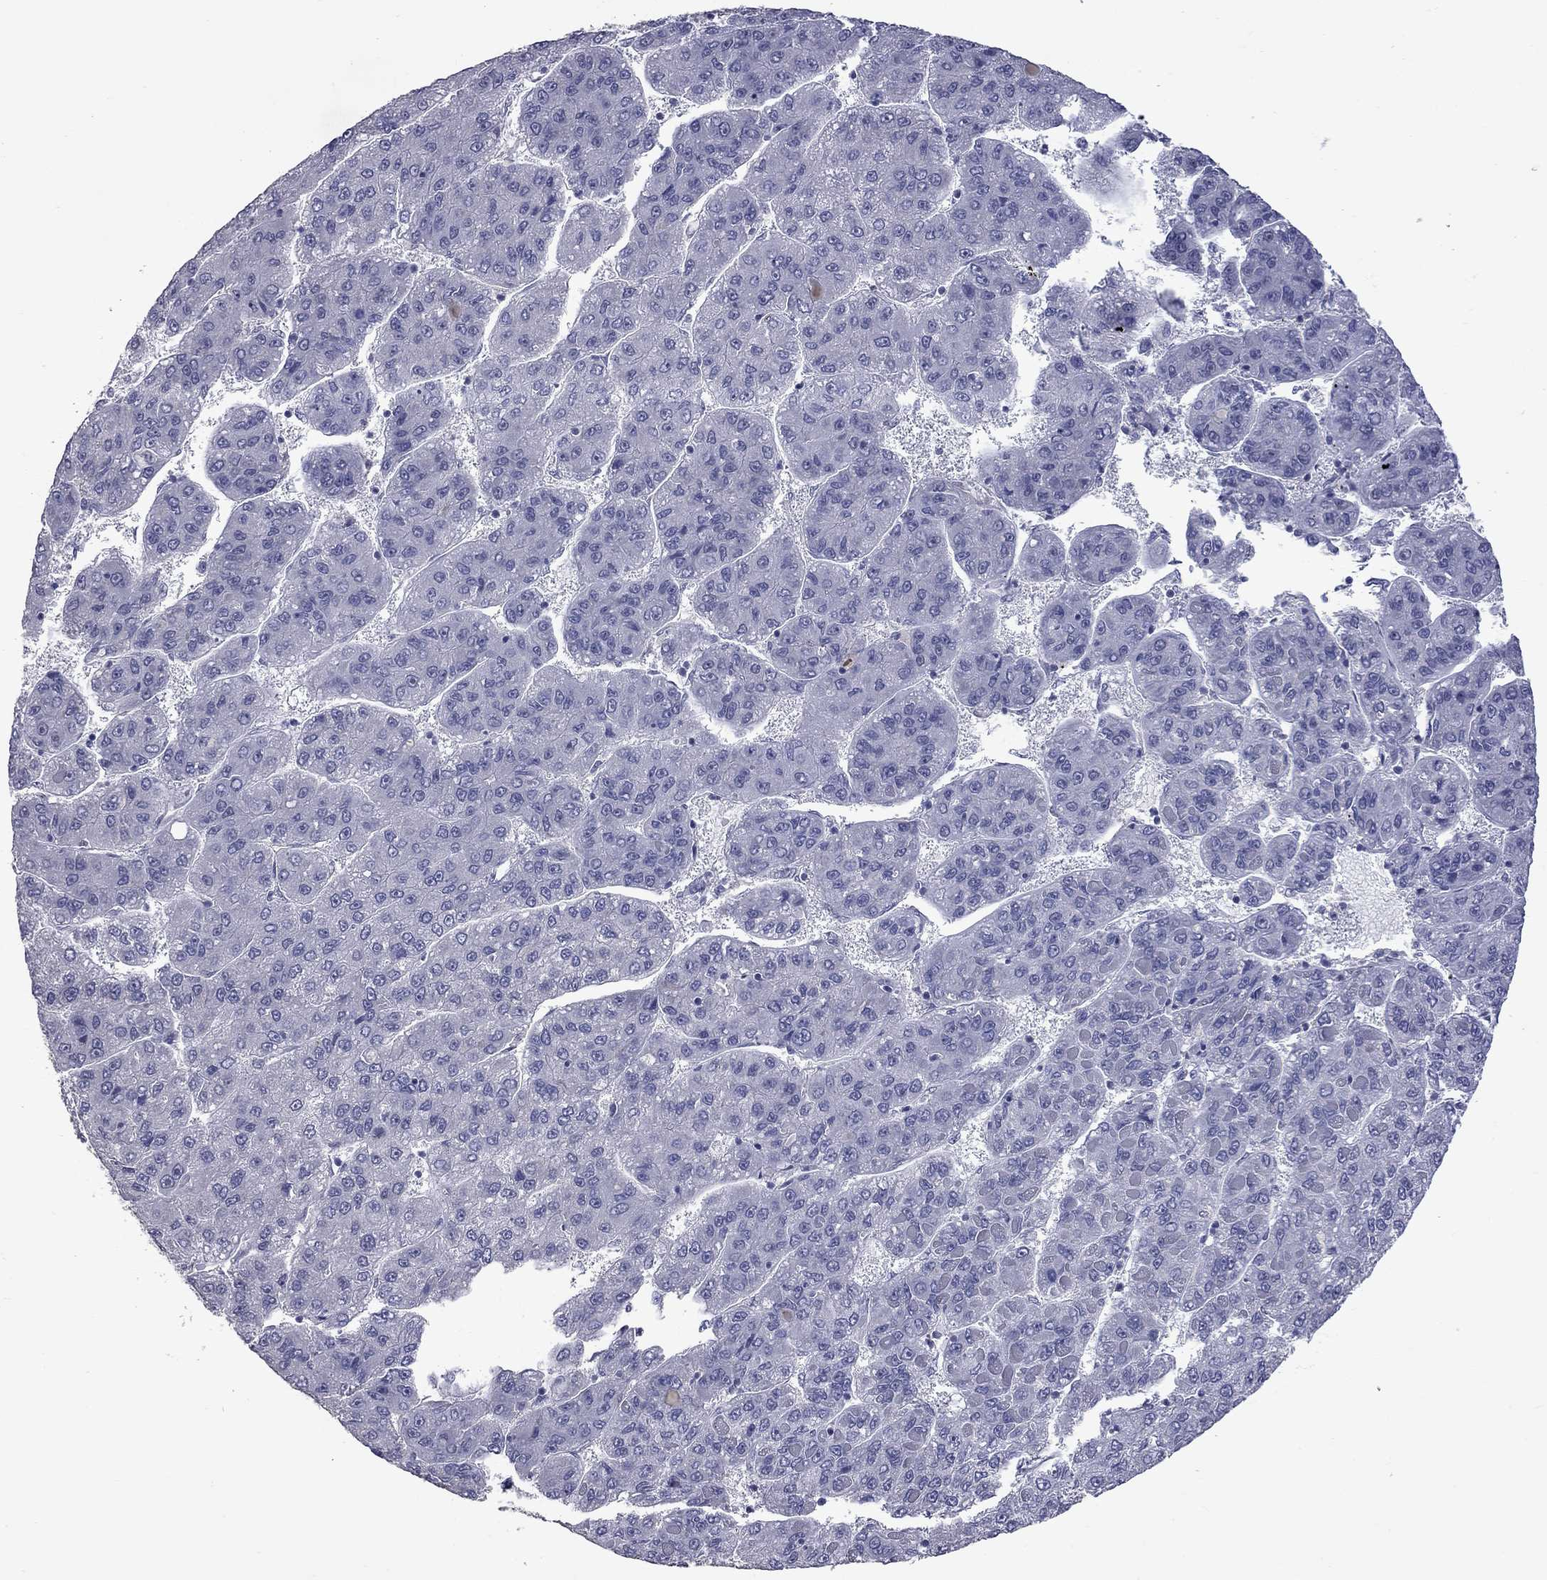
{"staining": {"intensity": "negative", "quantity": "none", "location": "none"}, "tissue": "liver cancer", "cell_type": "Tumor cells", "image_type": "cancer", "snomed": [{"axis": "morphology", "description": "Carcinoma, Hepatocellular, NOS"}, {"axis": "topography", "description": "Liver"}], "caption": "The histopathology image exhibits no significant expression in tumor cells of hepatocellular carcinoma (liver).", "gene": "SHOC2", "patient": {"sex": "female", "age": 82}}